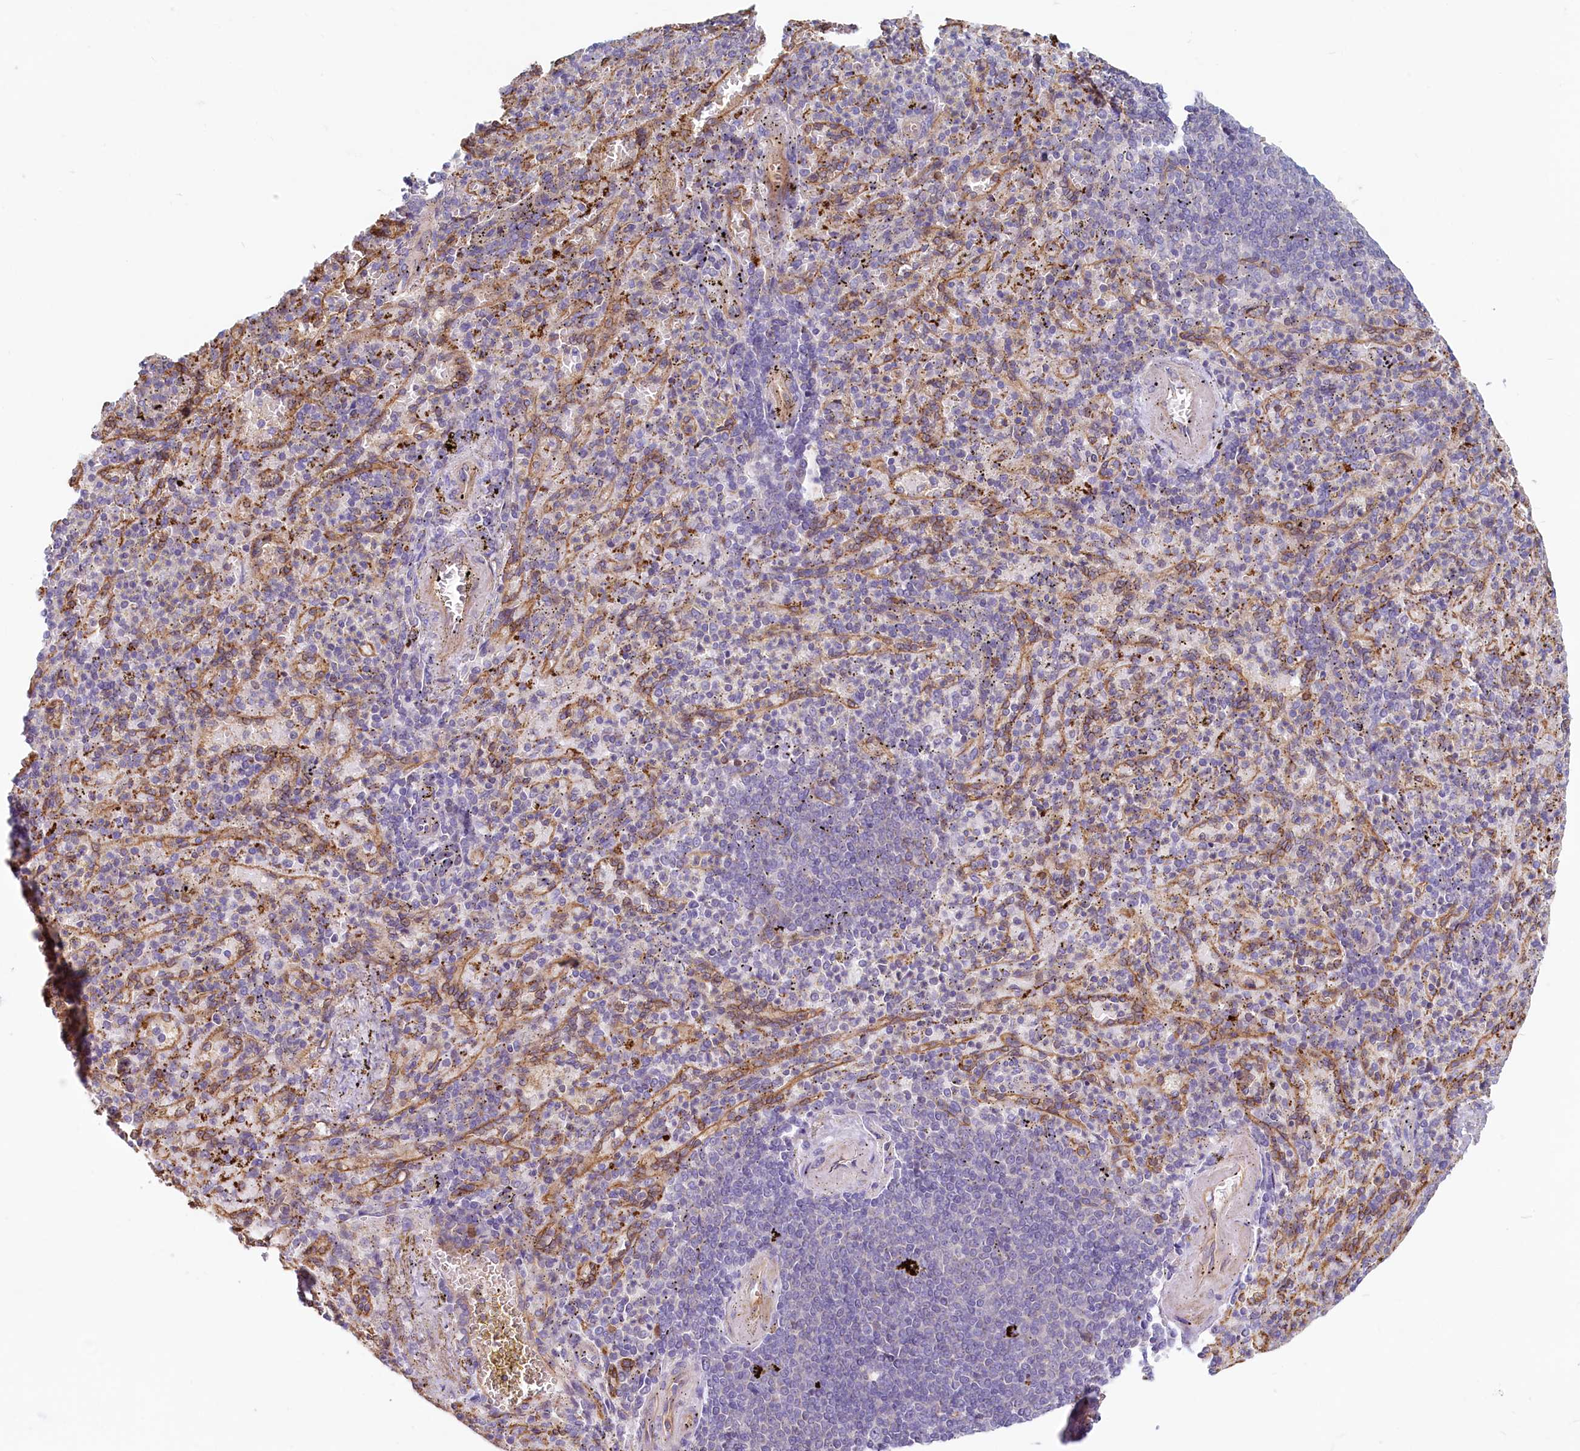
{"staining": {"intensity": "negative", "quantity": "none", "location": "none"}, "tissue": "spleen", "cell_type": "Cells in red pulp", "image_type": "normal", "snomed": [{"axis": "morphology", "description": "Normal tissue, NOS"}, {"axis": "topography", "description": "Spleen"}], "caption": "Cells in red pulp are negative for protein expression in benign human spleen.", "gene": "LMOD3", "patient": {"sex": "female", "age": 74}}